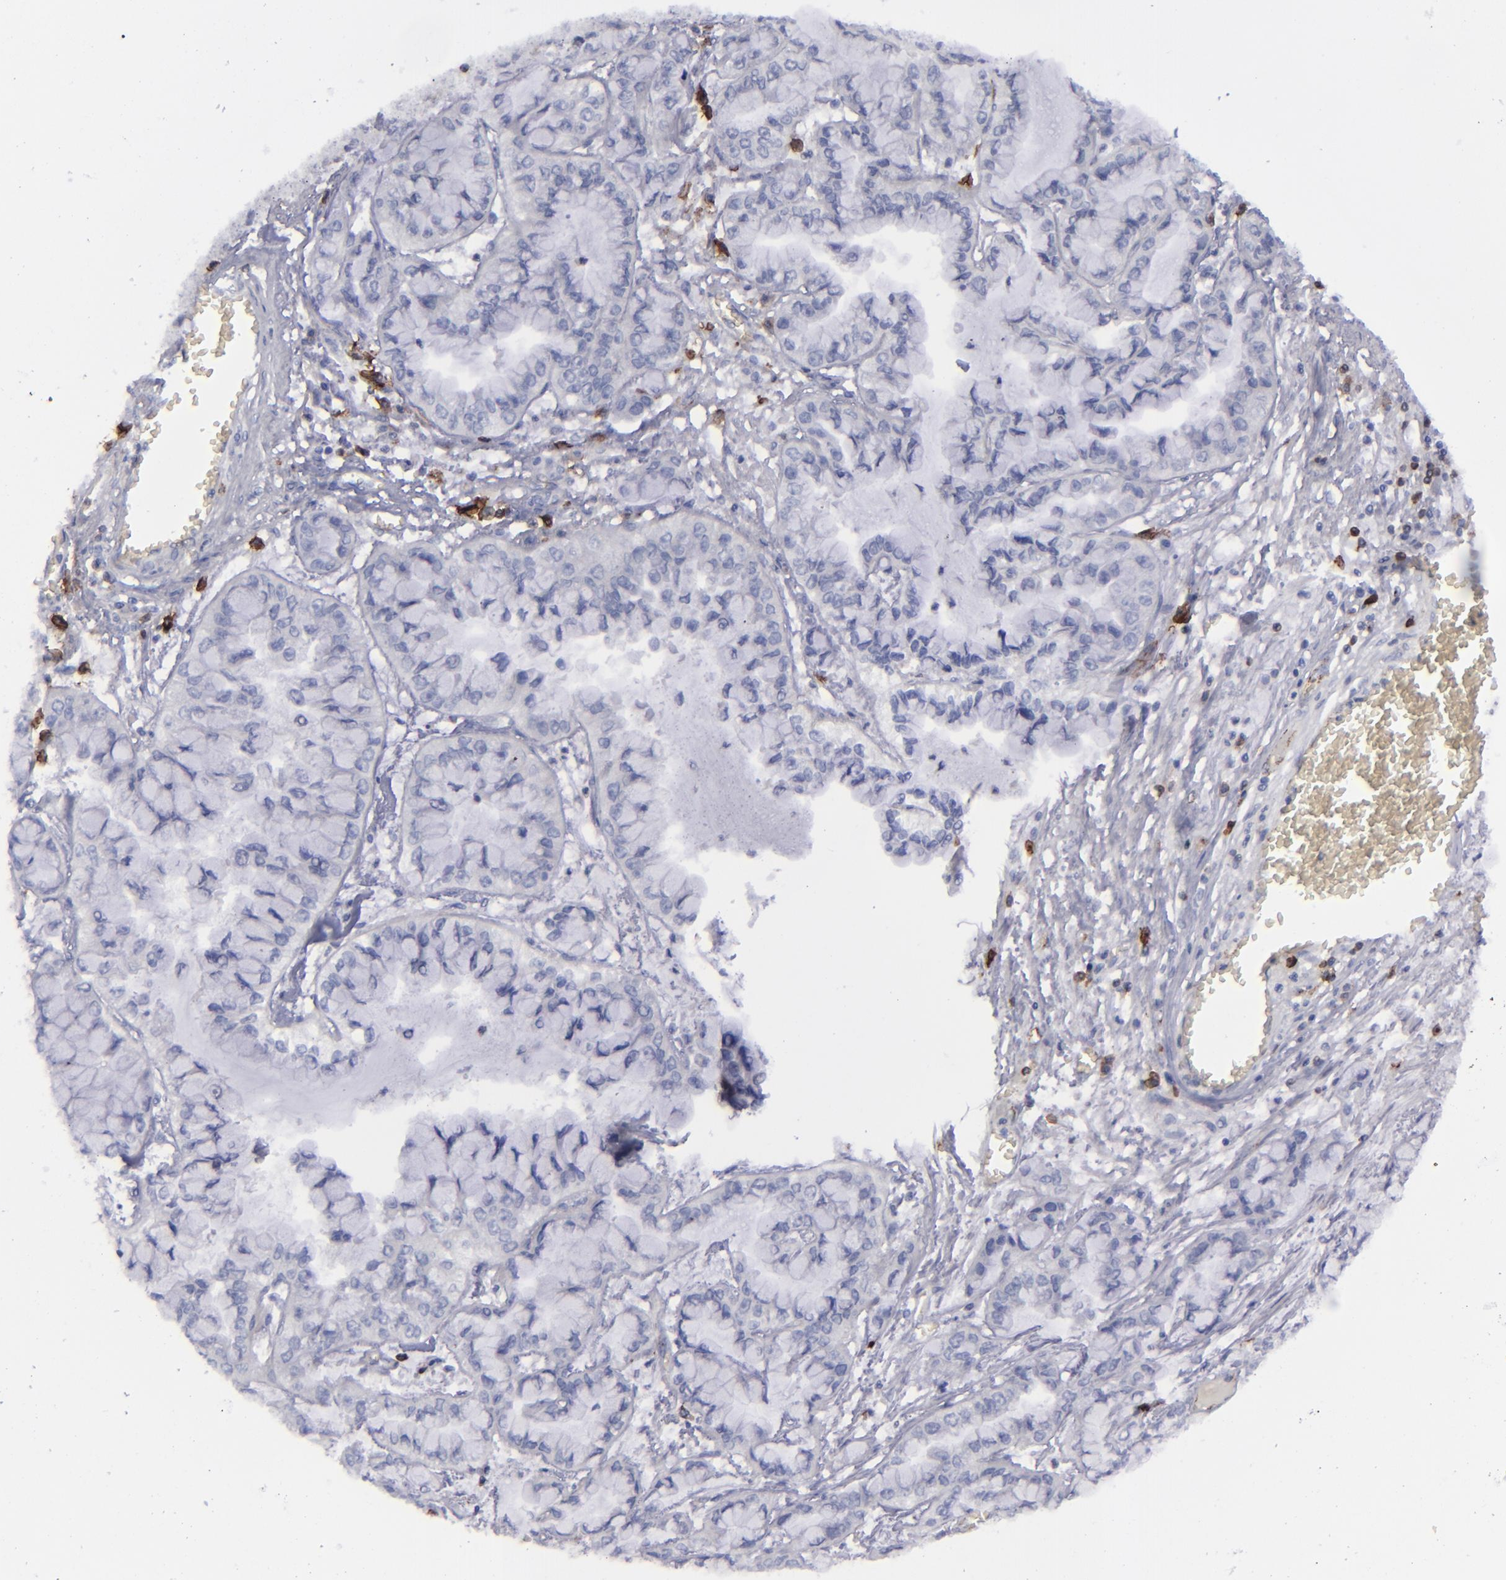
{"staining": {"intensity": "negative", "quantity": "none", "location": "none"}, "tissue": "liver cancer", "cell_type": "Tumor cells", "image_type": "cancer", "snomed": [{"axis": "morphology", "description": "Cholangiocarcinoma"}, {"axis": "topography", "description": "Liver"}], "caption": "High power microscopy micrograph of an immunohistochemistry (IHC) image of liver cholangiocarcinoma, revealing no significant expression in tumor cells.", "gene": "CD27", "patient": {"sex": "female", "age": 79}}